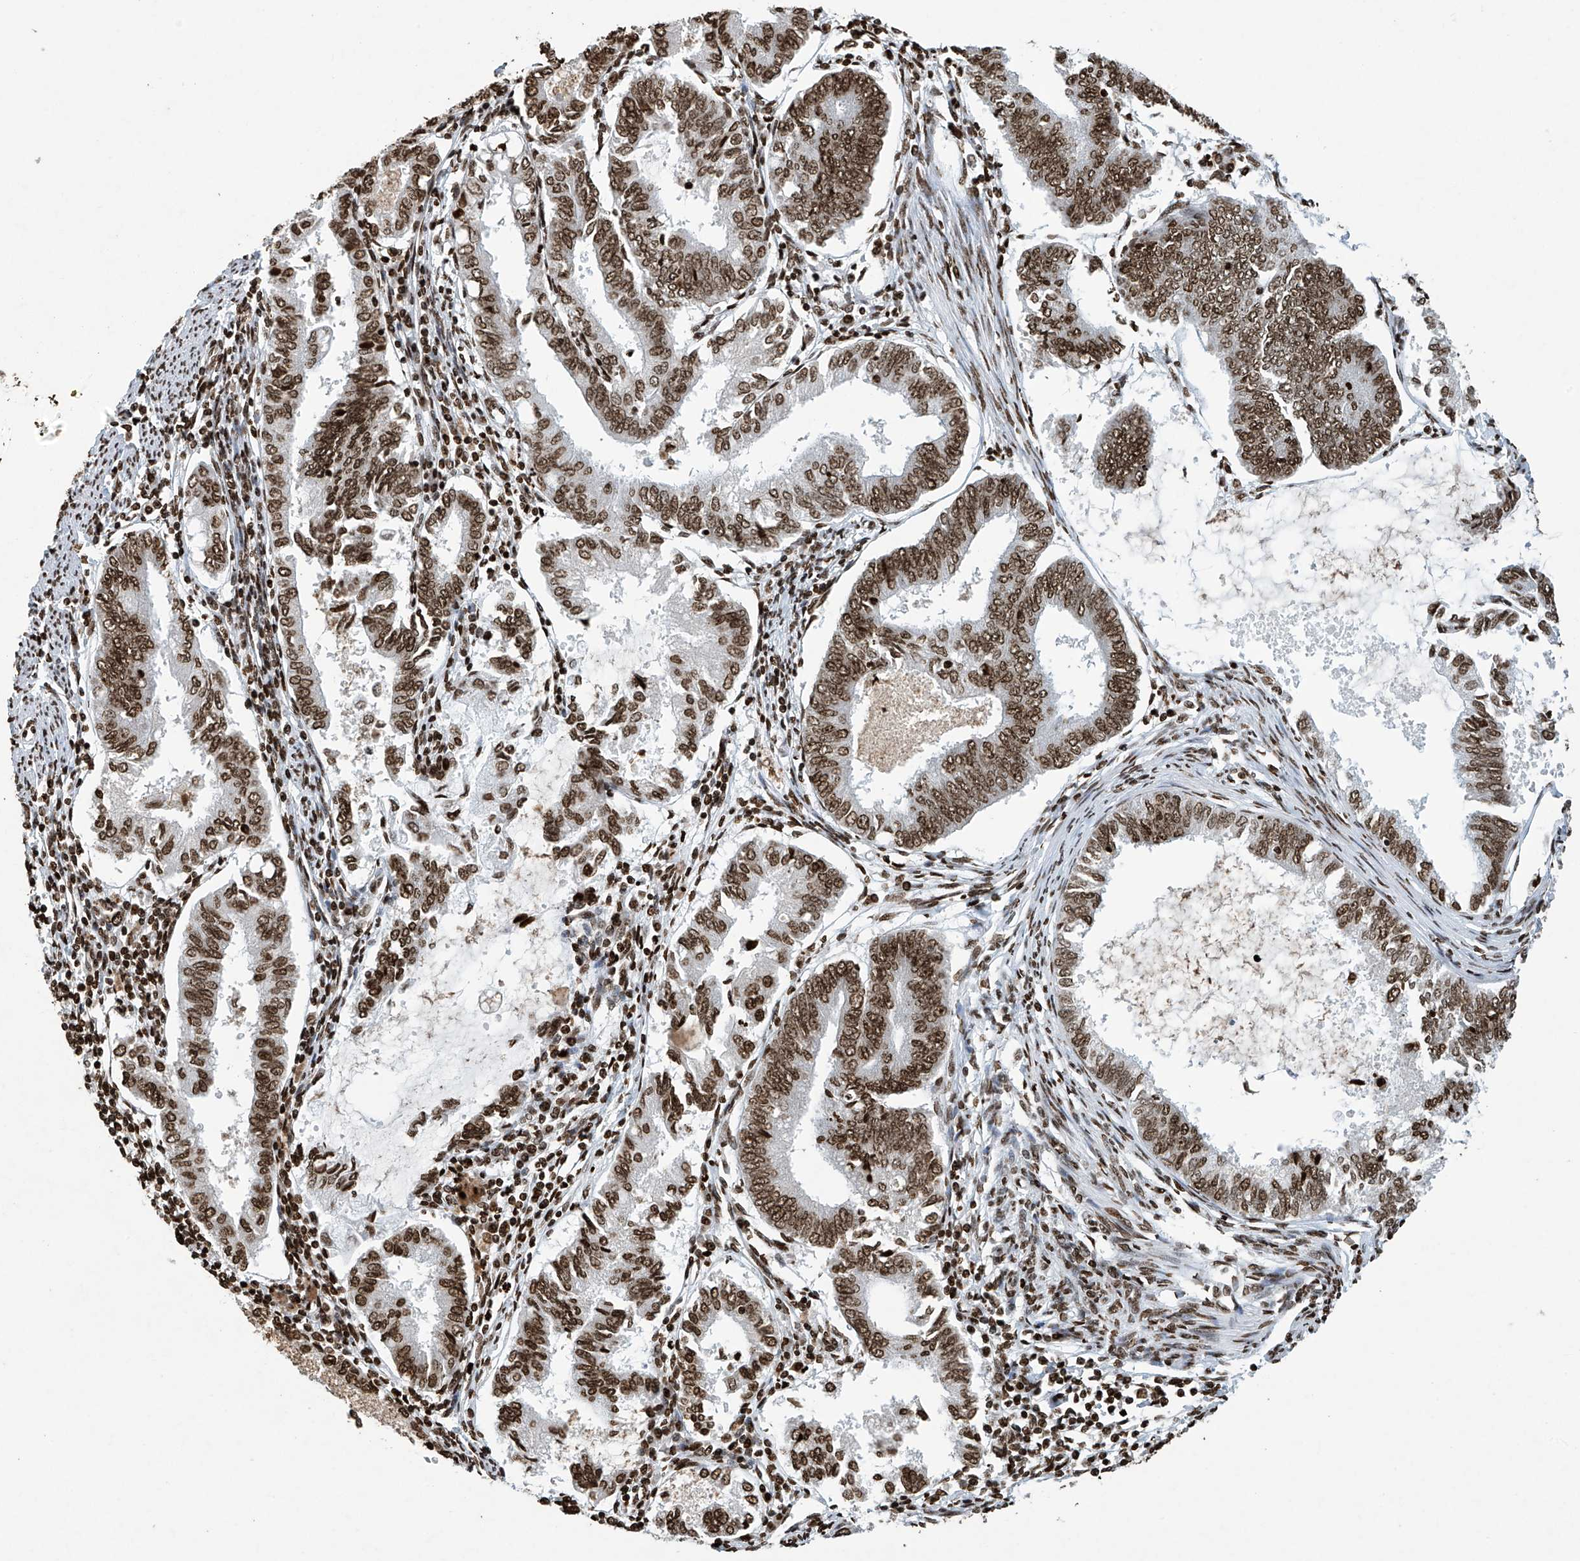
{"staining": {"intensity": "strong", "quantity": ">75%", "location": "nuclear"}, "tissue": "endometrial cancer", "cell_type": "Tumor cells", "image_type": "cancer", "snomed": [{"axis": "morphology", "description": "Adenocarcinoma, NOS"}, {"axis": "topography", "description": "Endometrium"}], "caption": "The histopathology image shows a brown stain indicating the presence of a protein in the nuclear of tumor cells in endometrial cancer (adenocarcinoma). The staining was performed using DAB (3,3'-diaminobenzidine), with brown indicating positive protein expression. Nuclei are stained blue with hematoxylin.", "gene": "H4C16", "patient": {"sex": "female", "age": 86}}